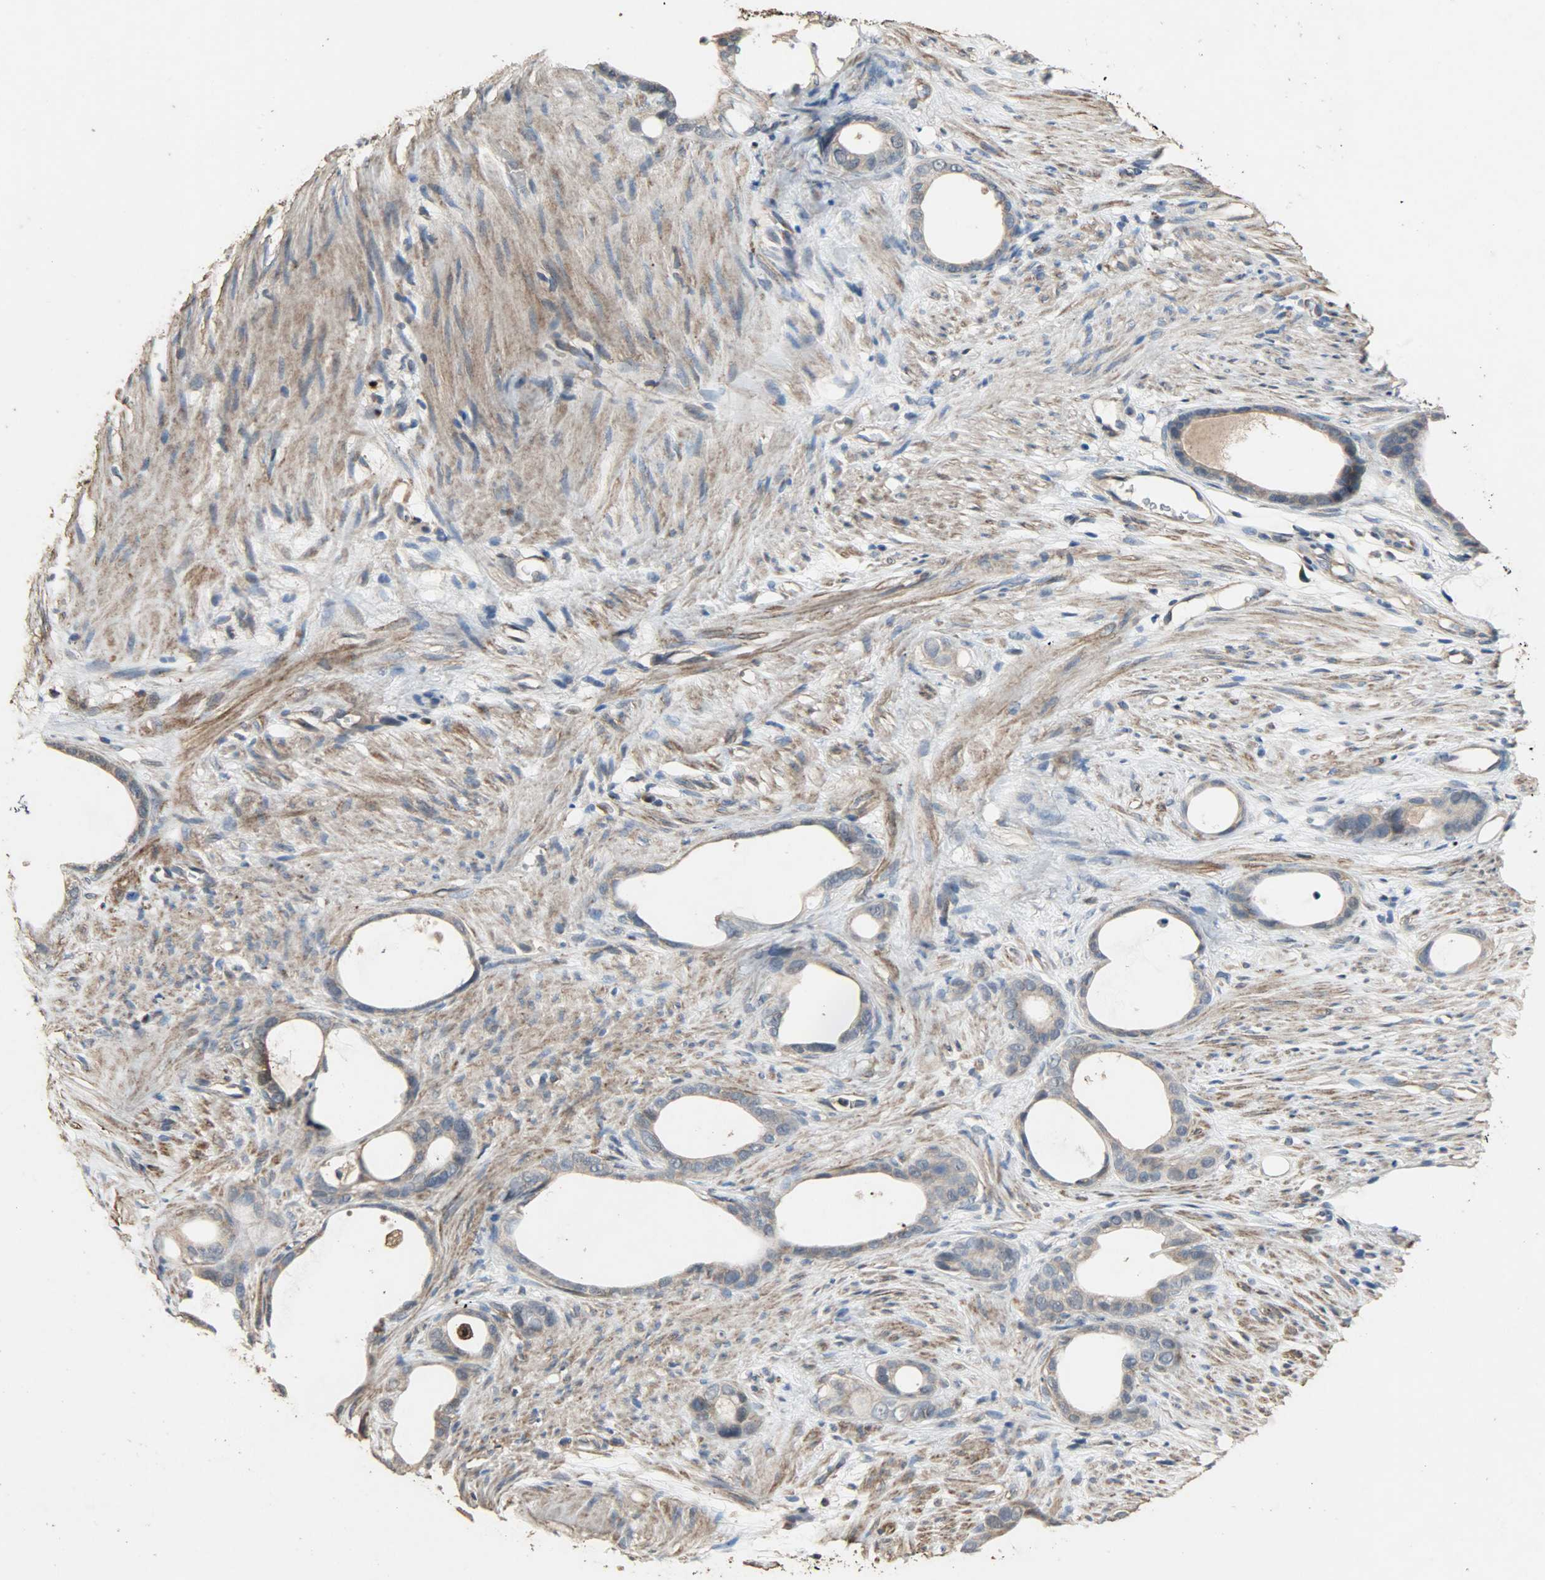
{"staining": {"intensity": "weak", "quantity": ">75%", "location": "cytoplasmic/membranous"}, "tissue": "stomach cancer", "cell_type": "Tumor cells", "image_type": "cancer", "snomed": [{"axis": "morphology", "description": "Adenocarcinoma, NOS"}, {"axis": "topography", "description": "Stomach"}], "caption": "Stomach cancer (adenocarcinoma) stained for a protein (brown) exhibits weak cytoplasmic/membranous positive expression in about >75% of tumor cells.", "gene": "CDKN2C", "patient": {"sex": "female", "age": 75}}